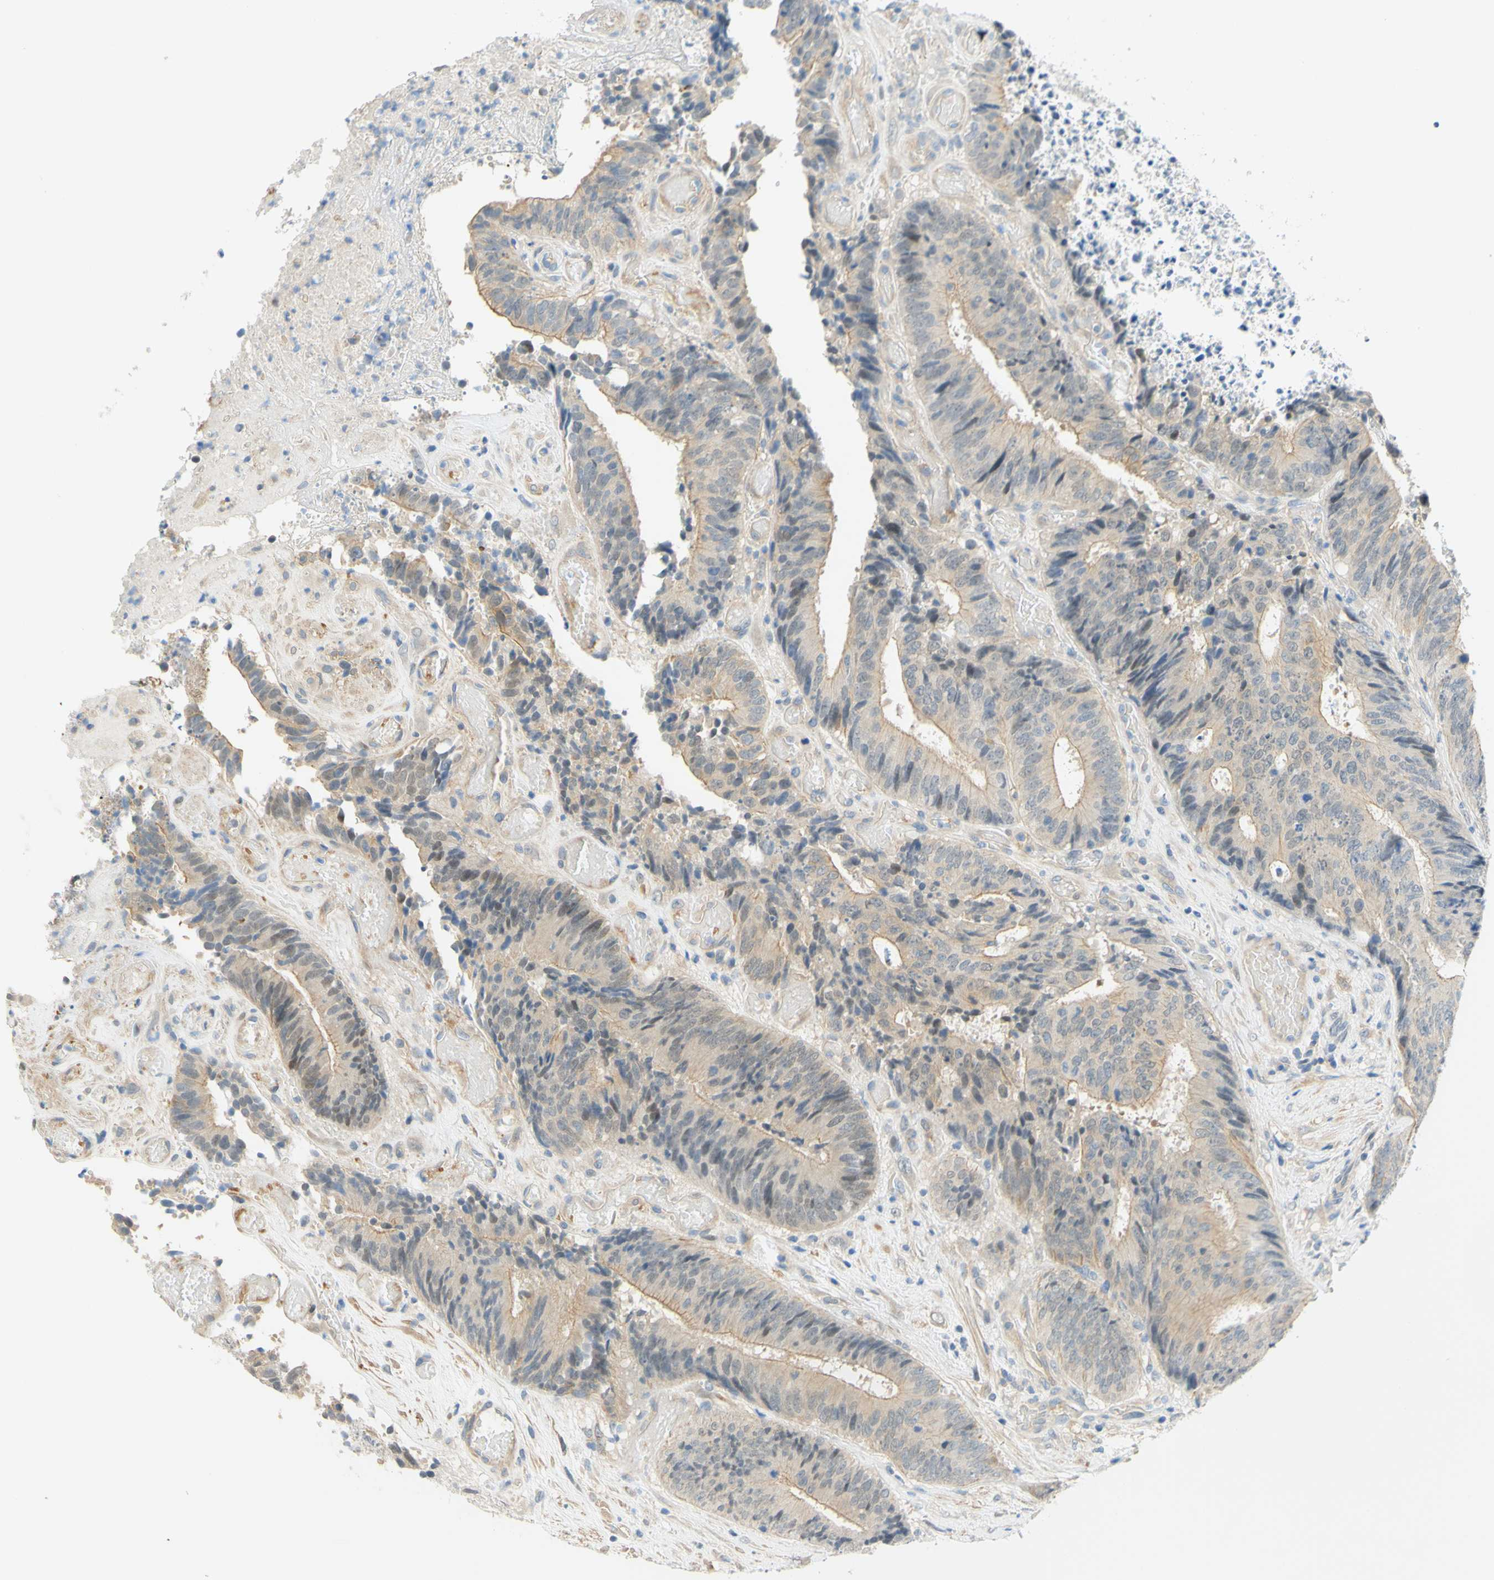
{"staining": {"intensity": "weak", "quantity": ">75%", "location": "cytoplasmic/membranous"}, "tissue": "colorectal cancer", "cell_type": "Tumor cells", "image_type": "cancer", "snomed": [{"axis": "morphology", "description": "Adenocarcinoma, NOS"}, {"axis": "topography", "description": "Rectum"}], "caption": "Human colorectal adenocarcinoma stained for a protein (brown) reveals weak cytoplasmic/membranous positive staining in approximately >75% of tumor cells.", "gene": "ENTREP2", "patient": {"sex": "male", "age": 72}}